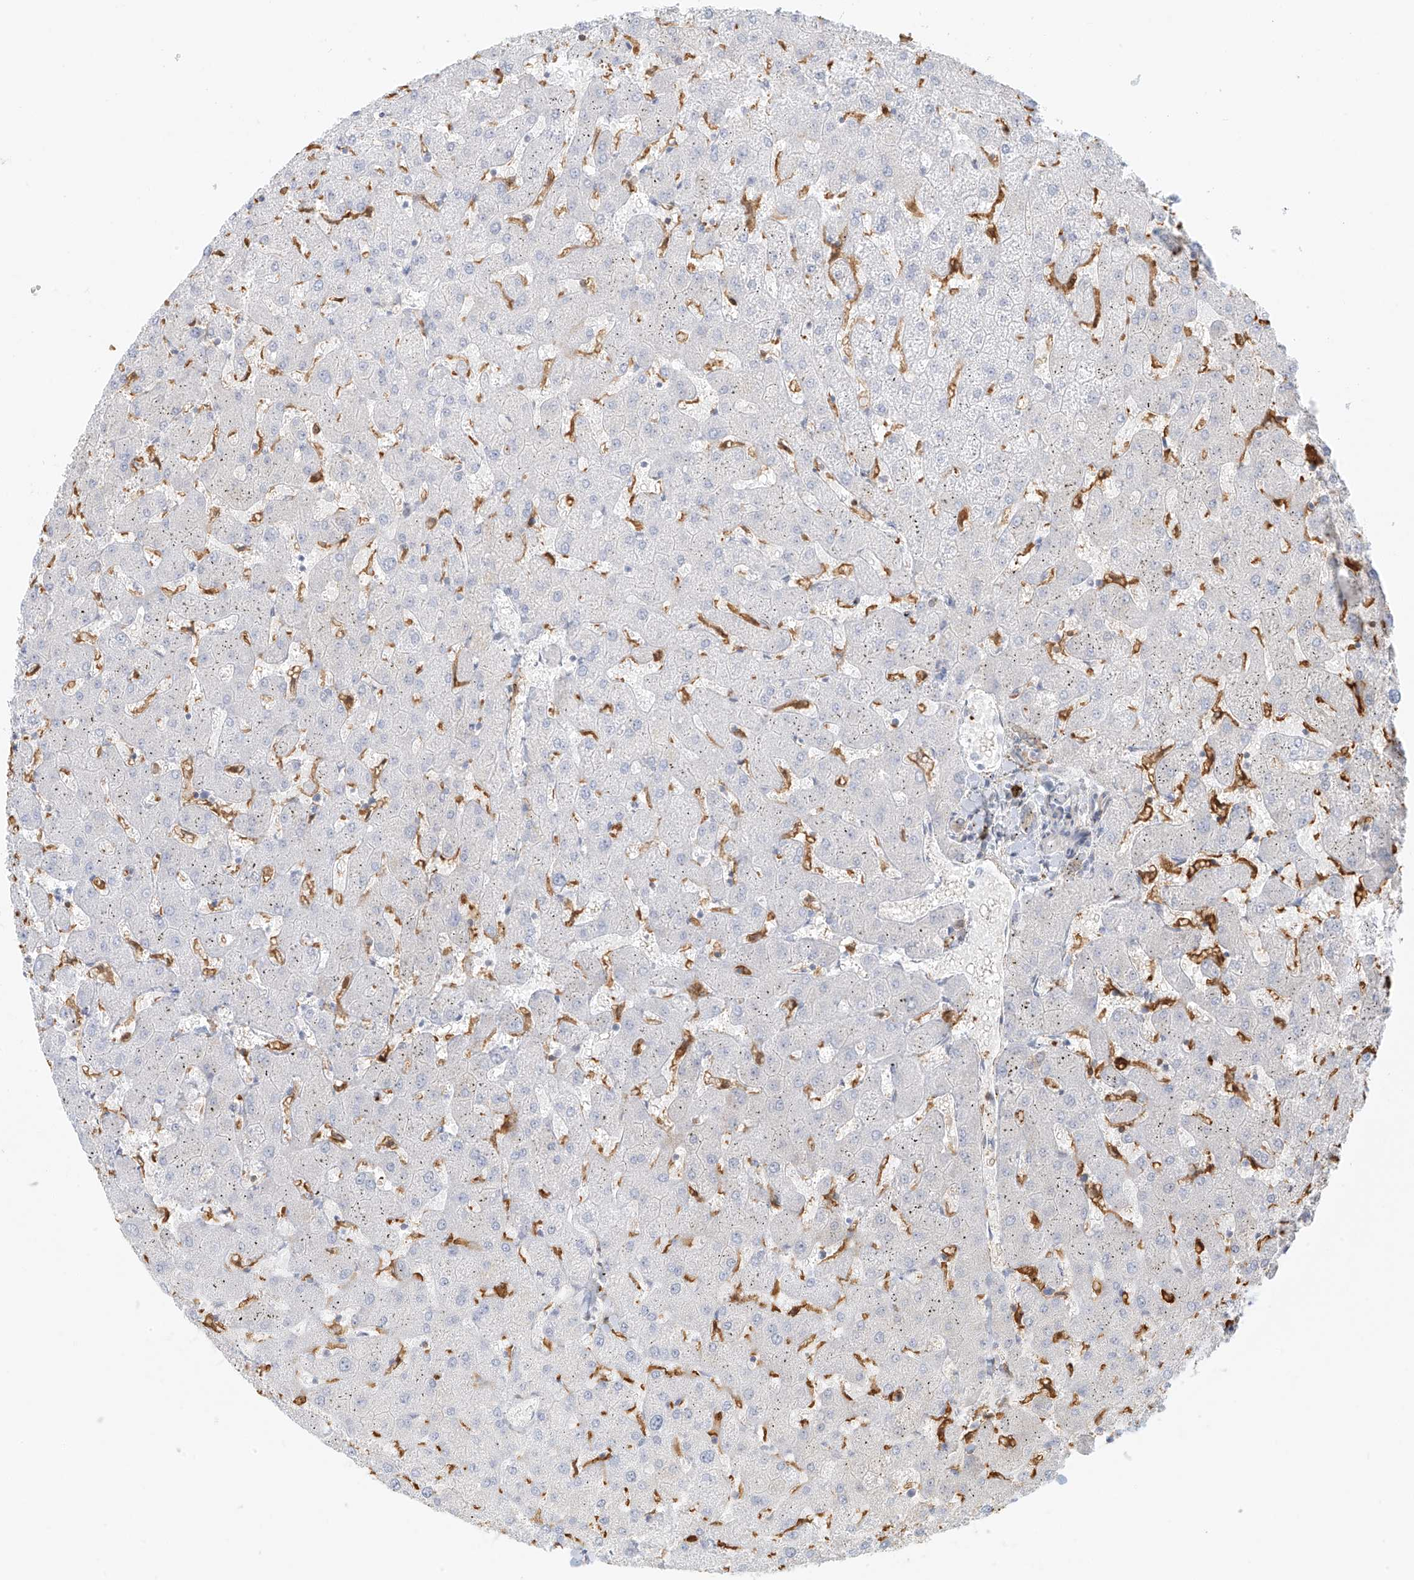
{"staining": {"intensity": "negative", "quantity": "none", "location": "none"}, "tissue": "liver", "cell_type": "Cholangiocytes", "image_type": "normal", "snomed": [{"axis": "morphology", "description": "Normal tissue, NOS"}, {"axis": "topography", "description": "Liver"}], "caption": "Immunohistochemistry (IHC) photomicrograph of normal human liver stained for a protein (brown), which exhibits no positivity in cholangiocytes. The staining is performed using DAB brown chromogen with nuclei counter-stained in using hematoxylin.", "gene": "UPK1B", "patient": {"sex": "female", "age": 63}}